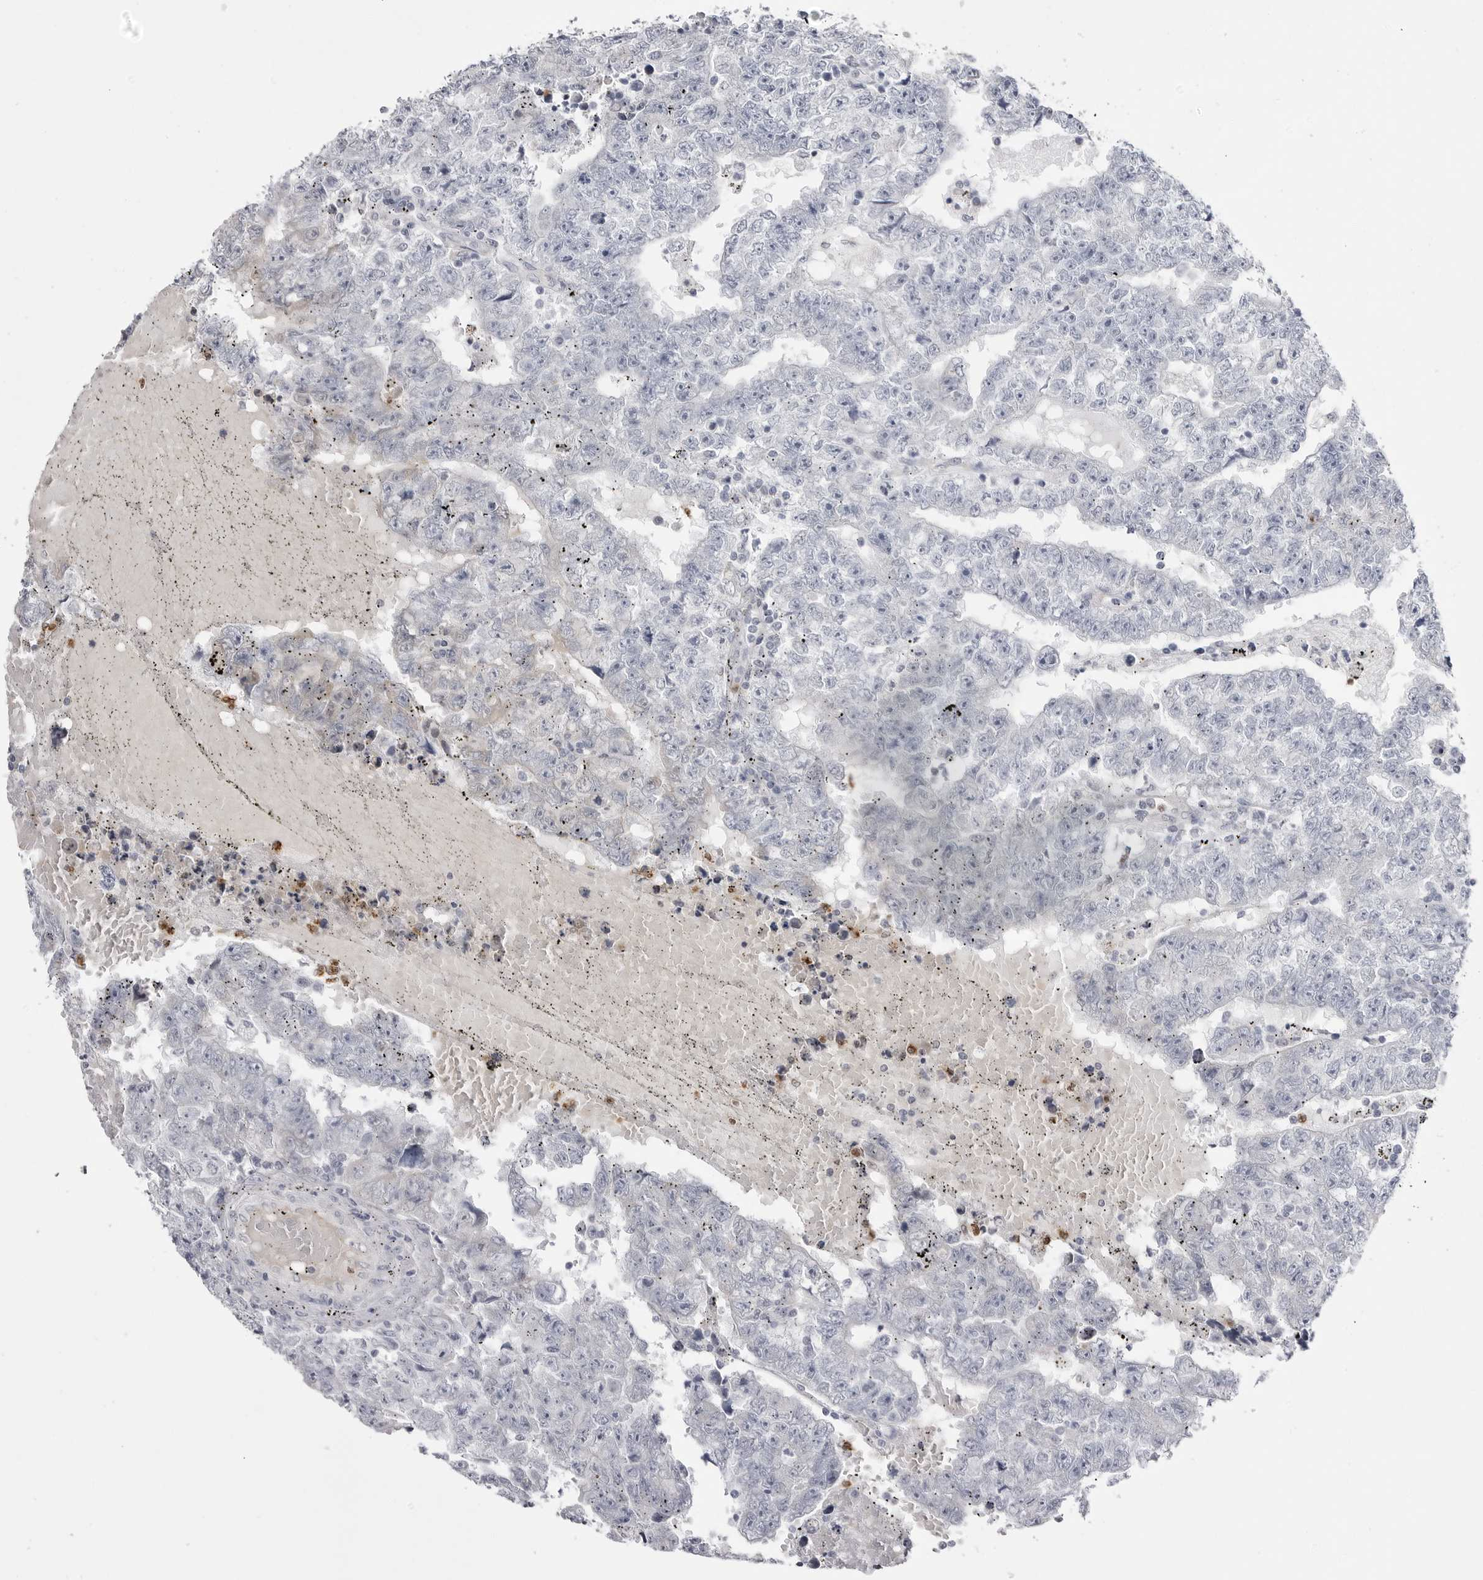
{"staining": {"intensity": "negative", "quantity": "none", "location": "none"}, "tissue": "testis cancer", "cell_type": "Tumor cells", "image_type": "cancer", "snomed": [{"axis": "morphology", "description": "Carcinoma, Embryonal, NOS"}, {"axis": "topography", "description": "Testis"}], "caption": "High power microscopy histopathology image of an immunohistochemistry (IHC) photomicrograph of testis cancer (embryonal carcinoma), revealing no significant staining in tumor cells.", "gene": "STAP2", "patient": {"sex": "male", "age": 25}}